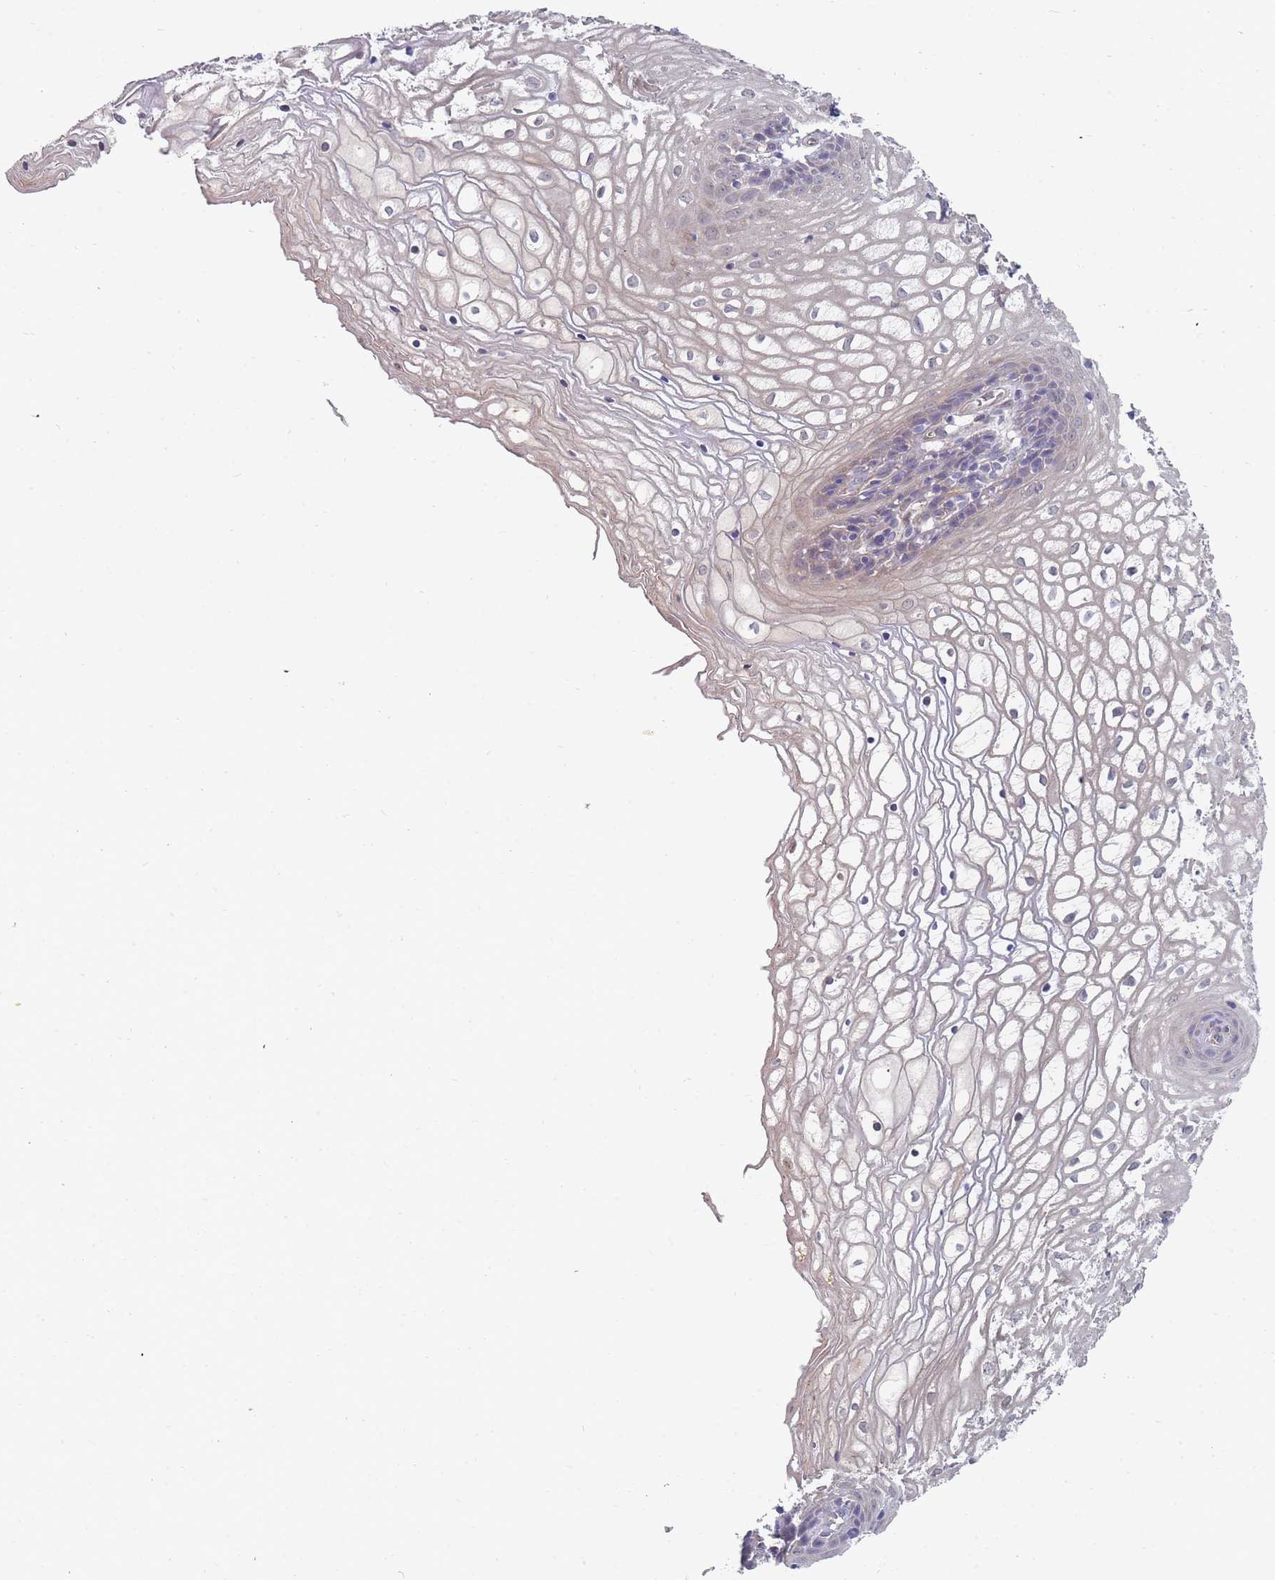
{"staining": {"intensity": "weak", "quantity": "<25%", "location": "cytoplasmic/membranous"}, "tissue": "vagina", "cell_type": "Squamous epithelial cells", "image_type": "normal", "snomed": [{"axis": "morphology", "description": "Normal tissue, NOS"}, {"axis": "topography", "description": "Vagina"}], "caption": "Immunohistochemical staining of unremarkable vagina exhibits no significant positivity in squamous epithelial cells.", "gene": "NUB1", "patient": {"sex": "female", "age": 34}}